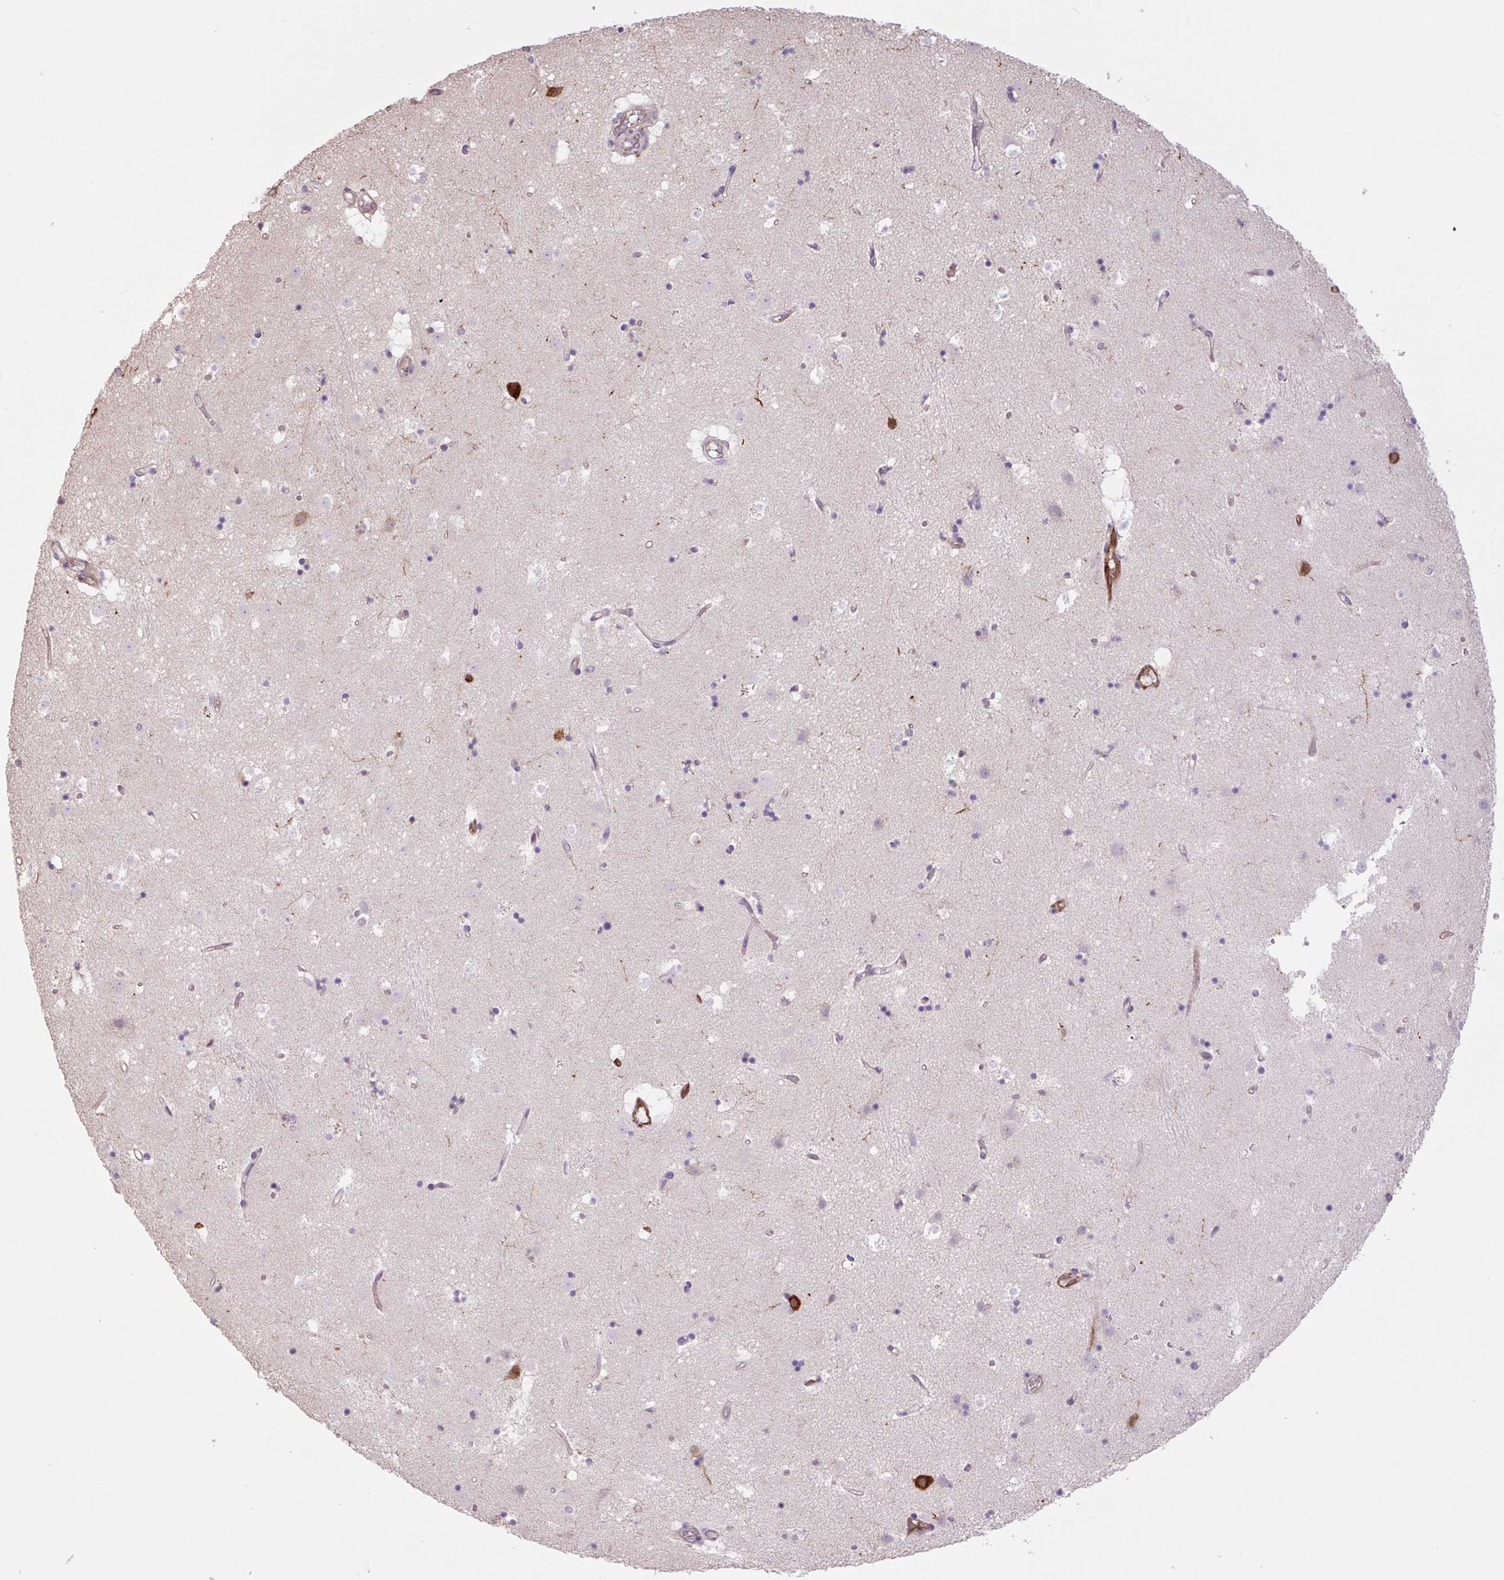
{"staining": {"intensity": "negative", "quantity": "none", "location": "none"}, "tissue": "caudate", "cell_type": "Glial cells", "image_type": "normal", "snomed": [{"axis": "morphology", "description": "Normal tissue, NOS"}, {"axis": "topography", "description": "Lateral ventricle wall"}], "caption": "Protein analysis of normal caudate reveals no significant expression in glial cells. (Immunohistochemistry, brightfield microscopy, high magnification).", "gene": "PLA2G4A", "patient": {"sex": "male", "age": 58}}